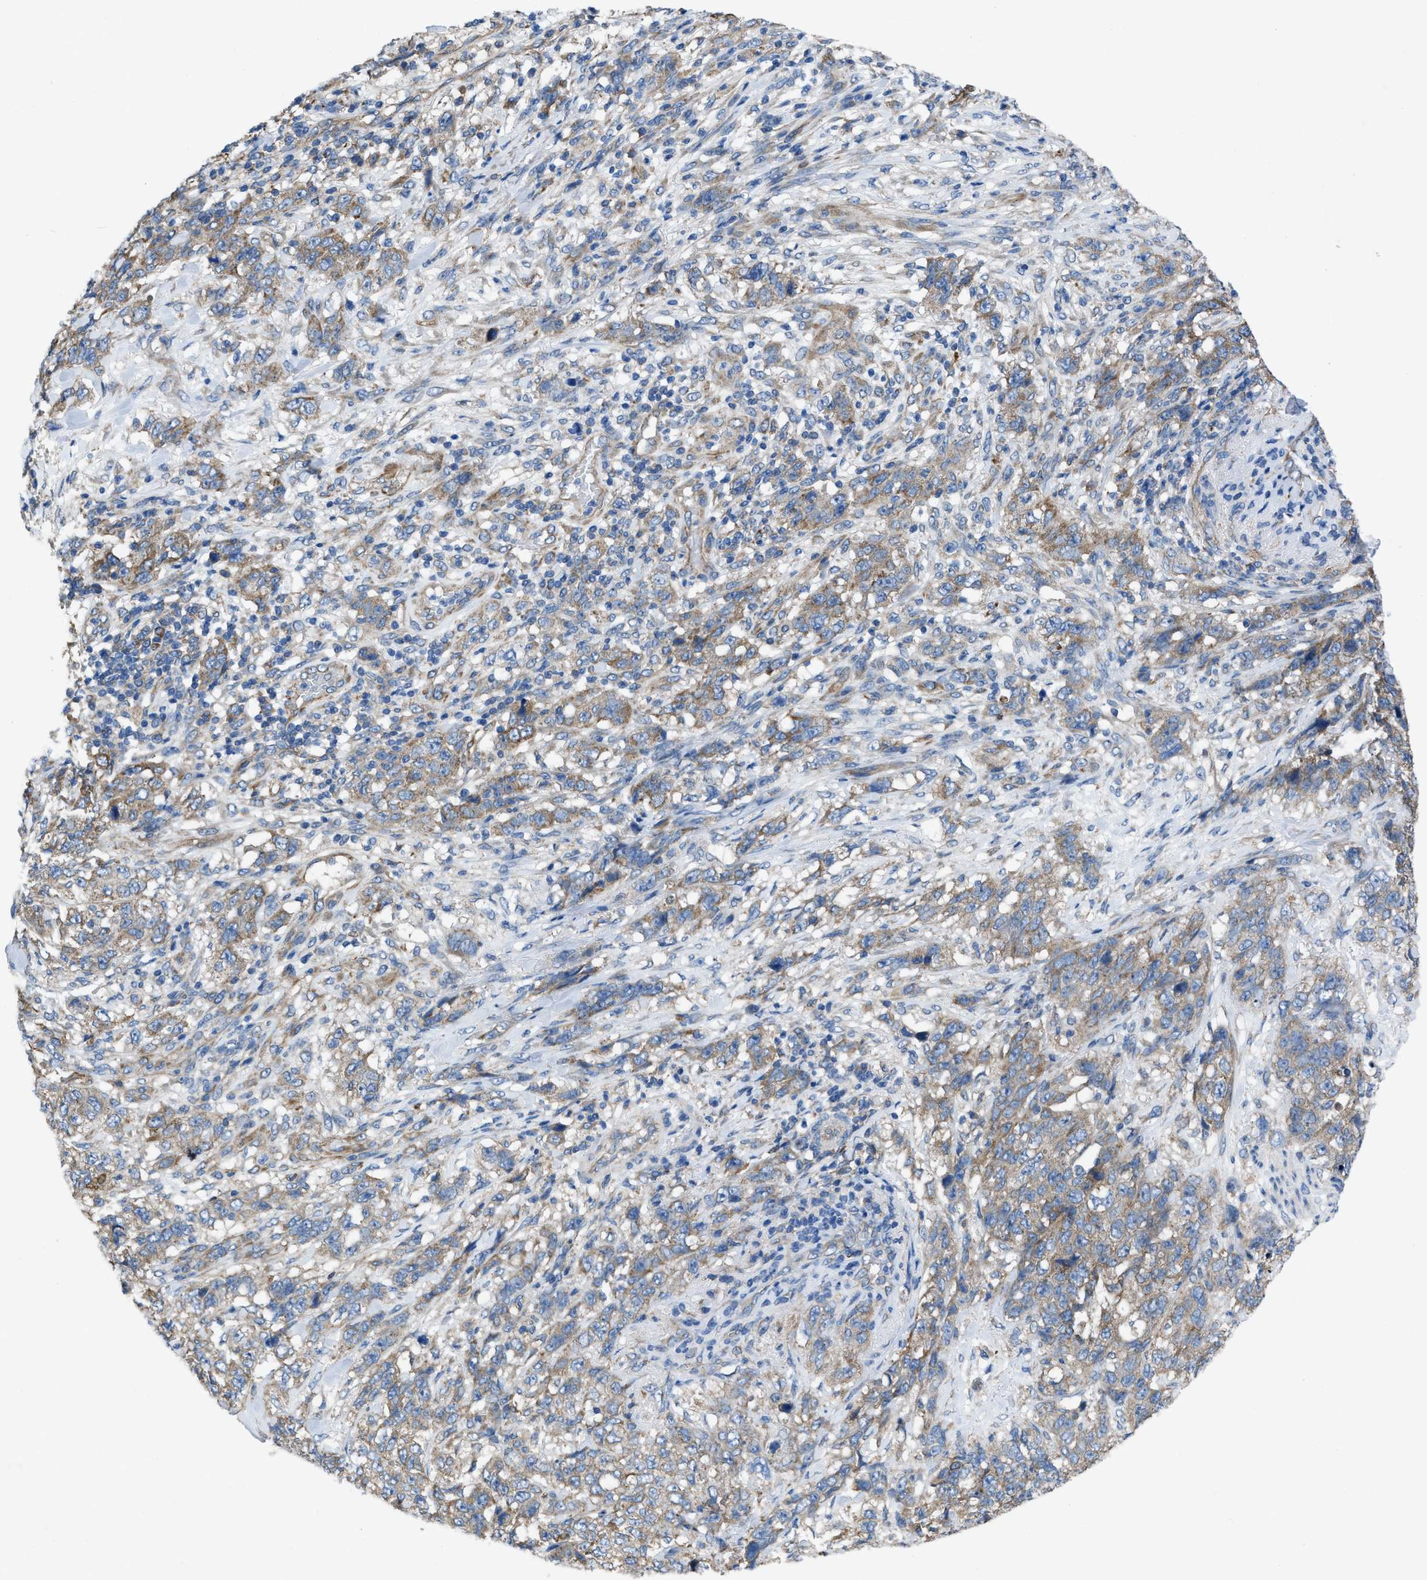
{"staining": {"intensity": "weak", "quantity": ">75%", "location": "cytoplasmic/membranous"}, "tissue": "stomach cancer", "cell_type": "Tumor cells", "image_type": "cancer", "snomed": [{"axis": "morphology", "description": "Adenocarcinoma, NOS"}, {"axis": "topography", "description": "Stomach"}], "caption": "Immunohistochemistry (IHC) micrograph of stomach adenocarcinoma stained for a protein (brown), which demonstrates low levels of weak cytoplasmic/membranous positivity in approximately >75% of tumor cells.", "gene": "DOLPP1", "patient": {"sex": "male", "age": 48}}